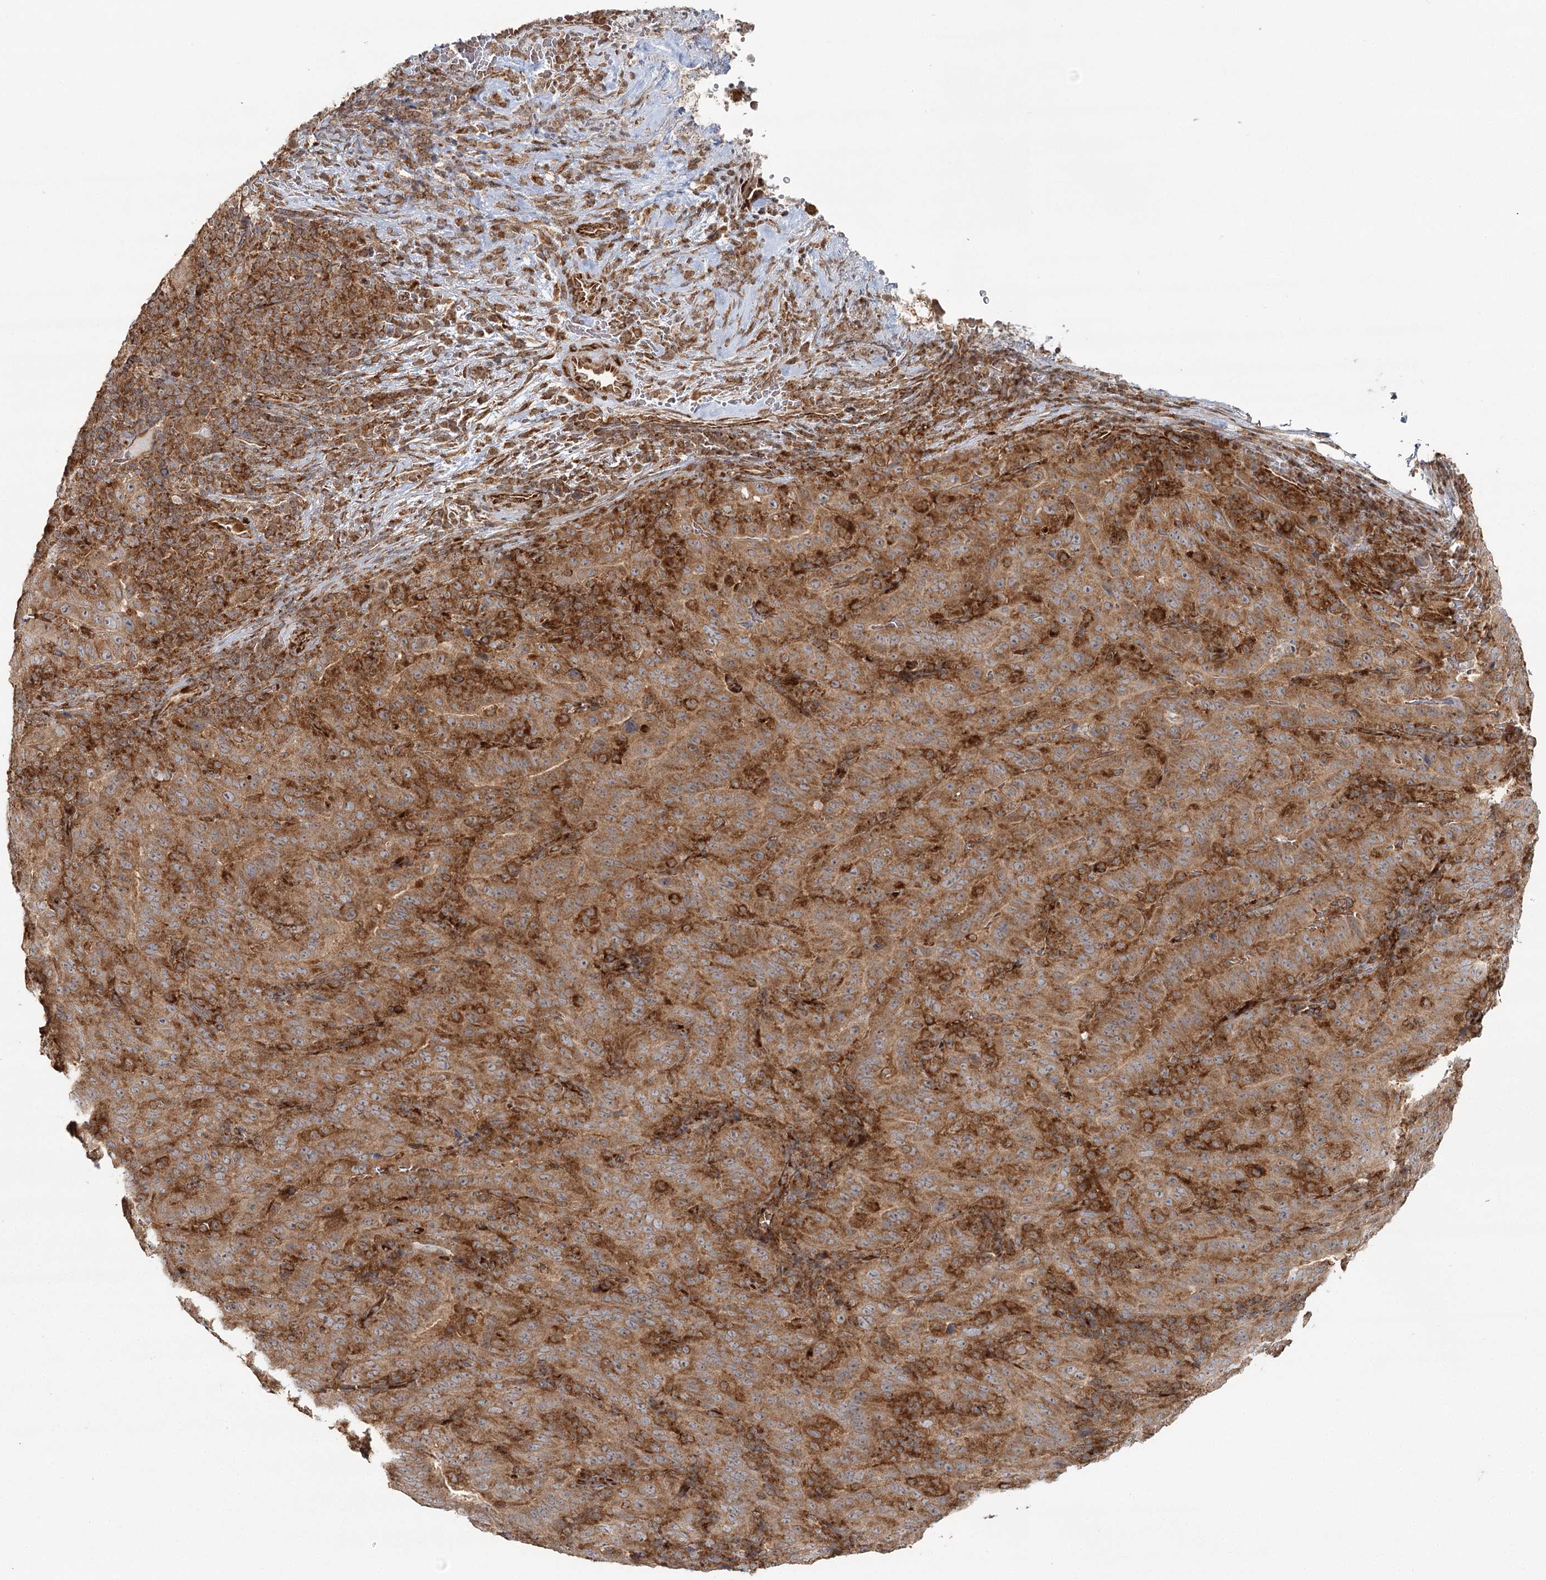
{"staining": {"intensity": "moderate", "quantity": ">75%", "location": "cytoplasmic/membranous"}, "tissue": "pancreatic cancer", "cell_type": "Tumor cells", "image_type": "cancer", "snomed": [{"axis": "morphology", "description": "Adenocarcinoma, NOS"}, {"axis": "topography", "description": "Pancreas"}], "caption": "High-power microscopy captured an IHC micrograph of adenocarcinoma (pancreatic), revealing moderate cytoplasmic/membranous positivity in approximately >75% of tumor cells.", "gene": "OTUD4", "patient": {"sex": "male", "age": 63}}